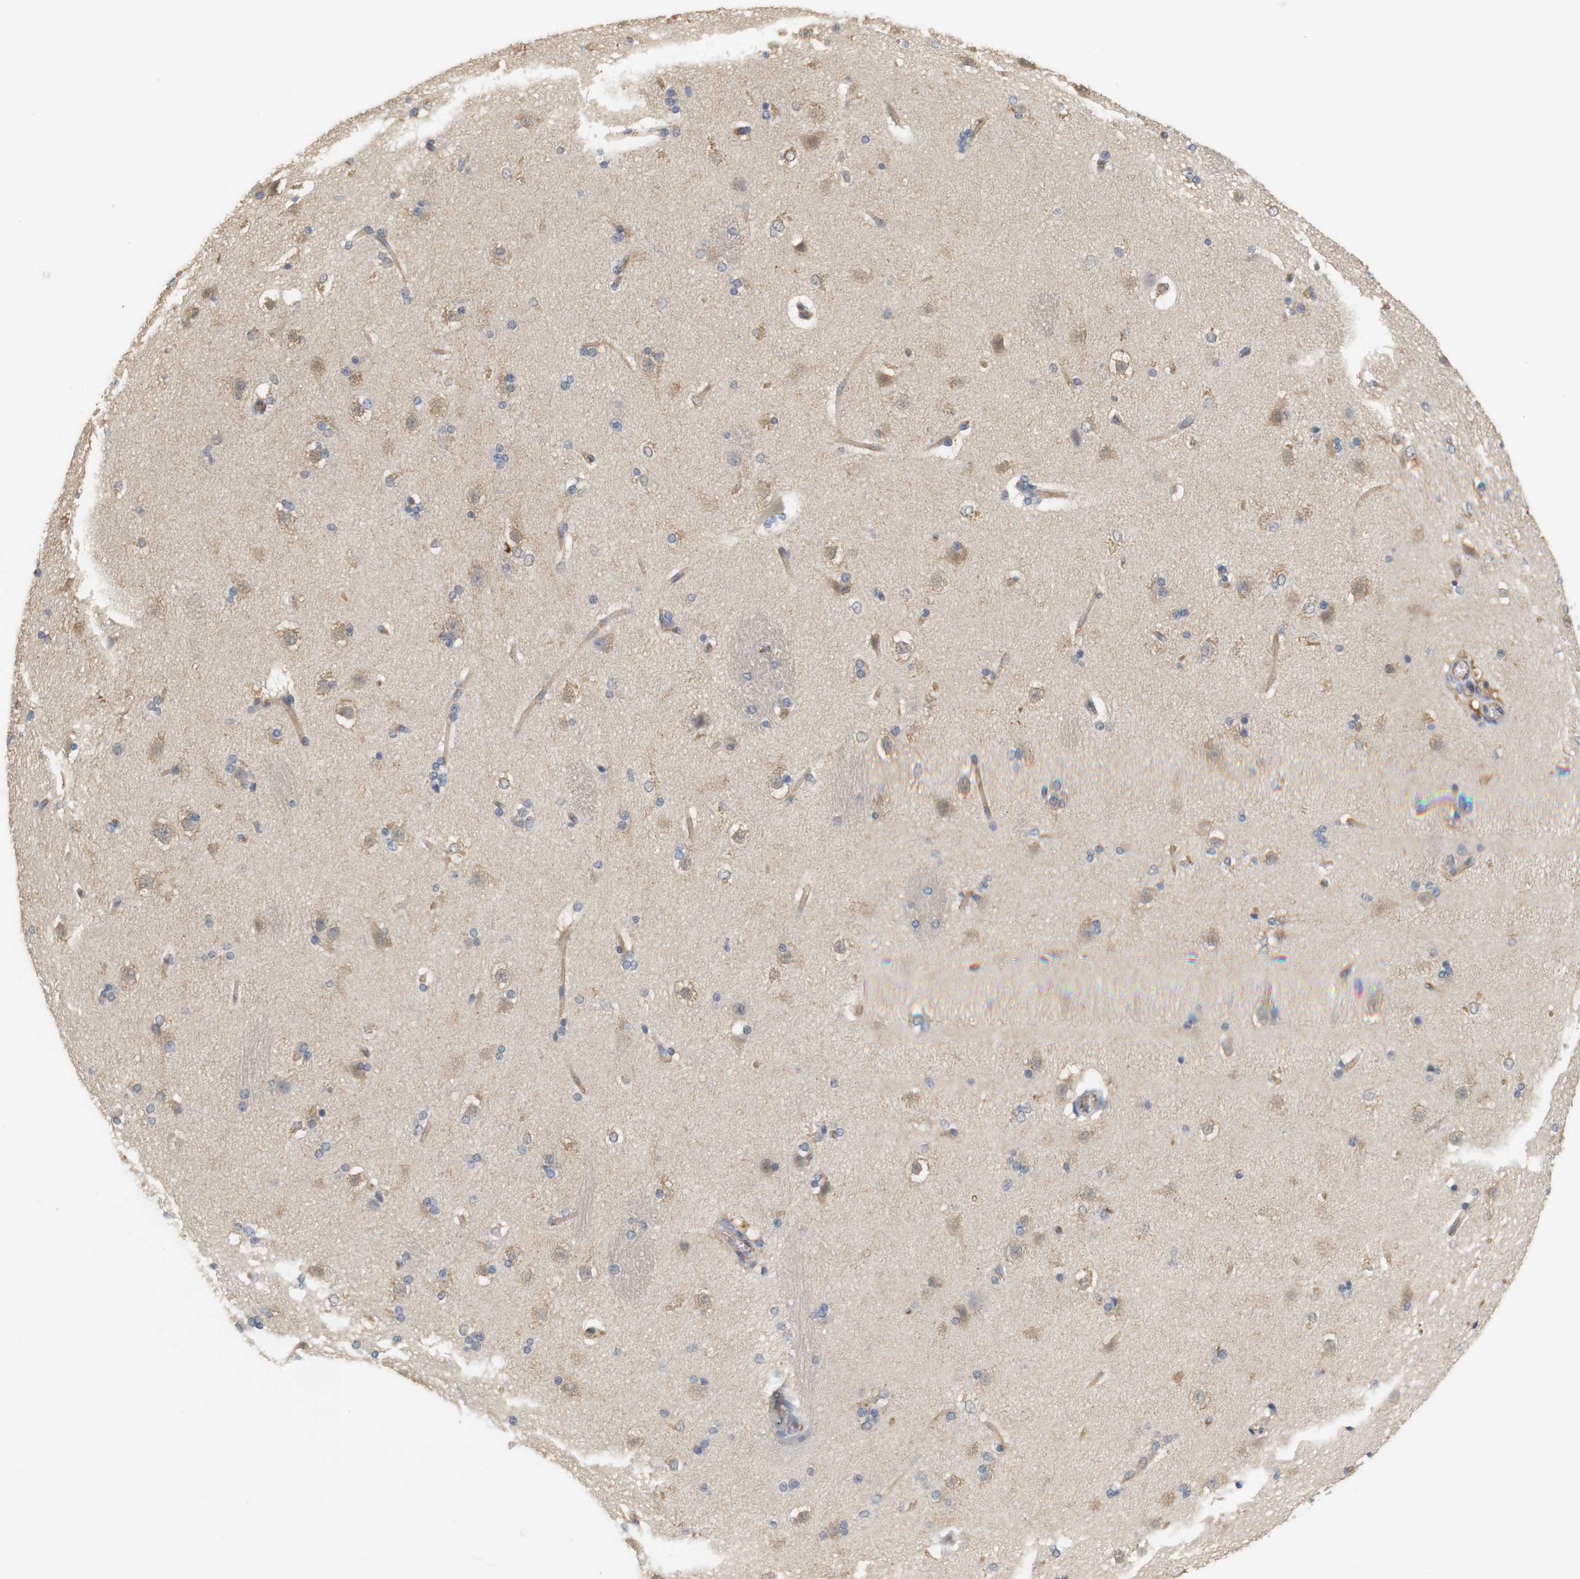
{"staining": {"intensity": "moderate", "quantity": "<25%", "location": "cytoplasmic/membranous"}, "tissue": "caudate", "cell_type": "Glial cells", "image_type": "normal", "snomed": [{"axis": "morphology", "description": "Normal tissue, NOS"}, {"axis": "topography", "description": "Lateral ventricle wall"}], "caption": "Moderate cytoplasmic/membranous positivity is identified in approximately <25% of glial cells in normal caudate. Immunohistochemistry (ihc) stains the protein of interest in brown and the nuclei are stained blue.", "gene": "OSR1", "patient": {"sex": "female", "age": 19}}